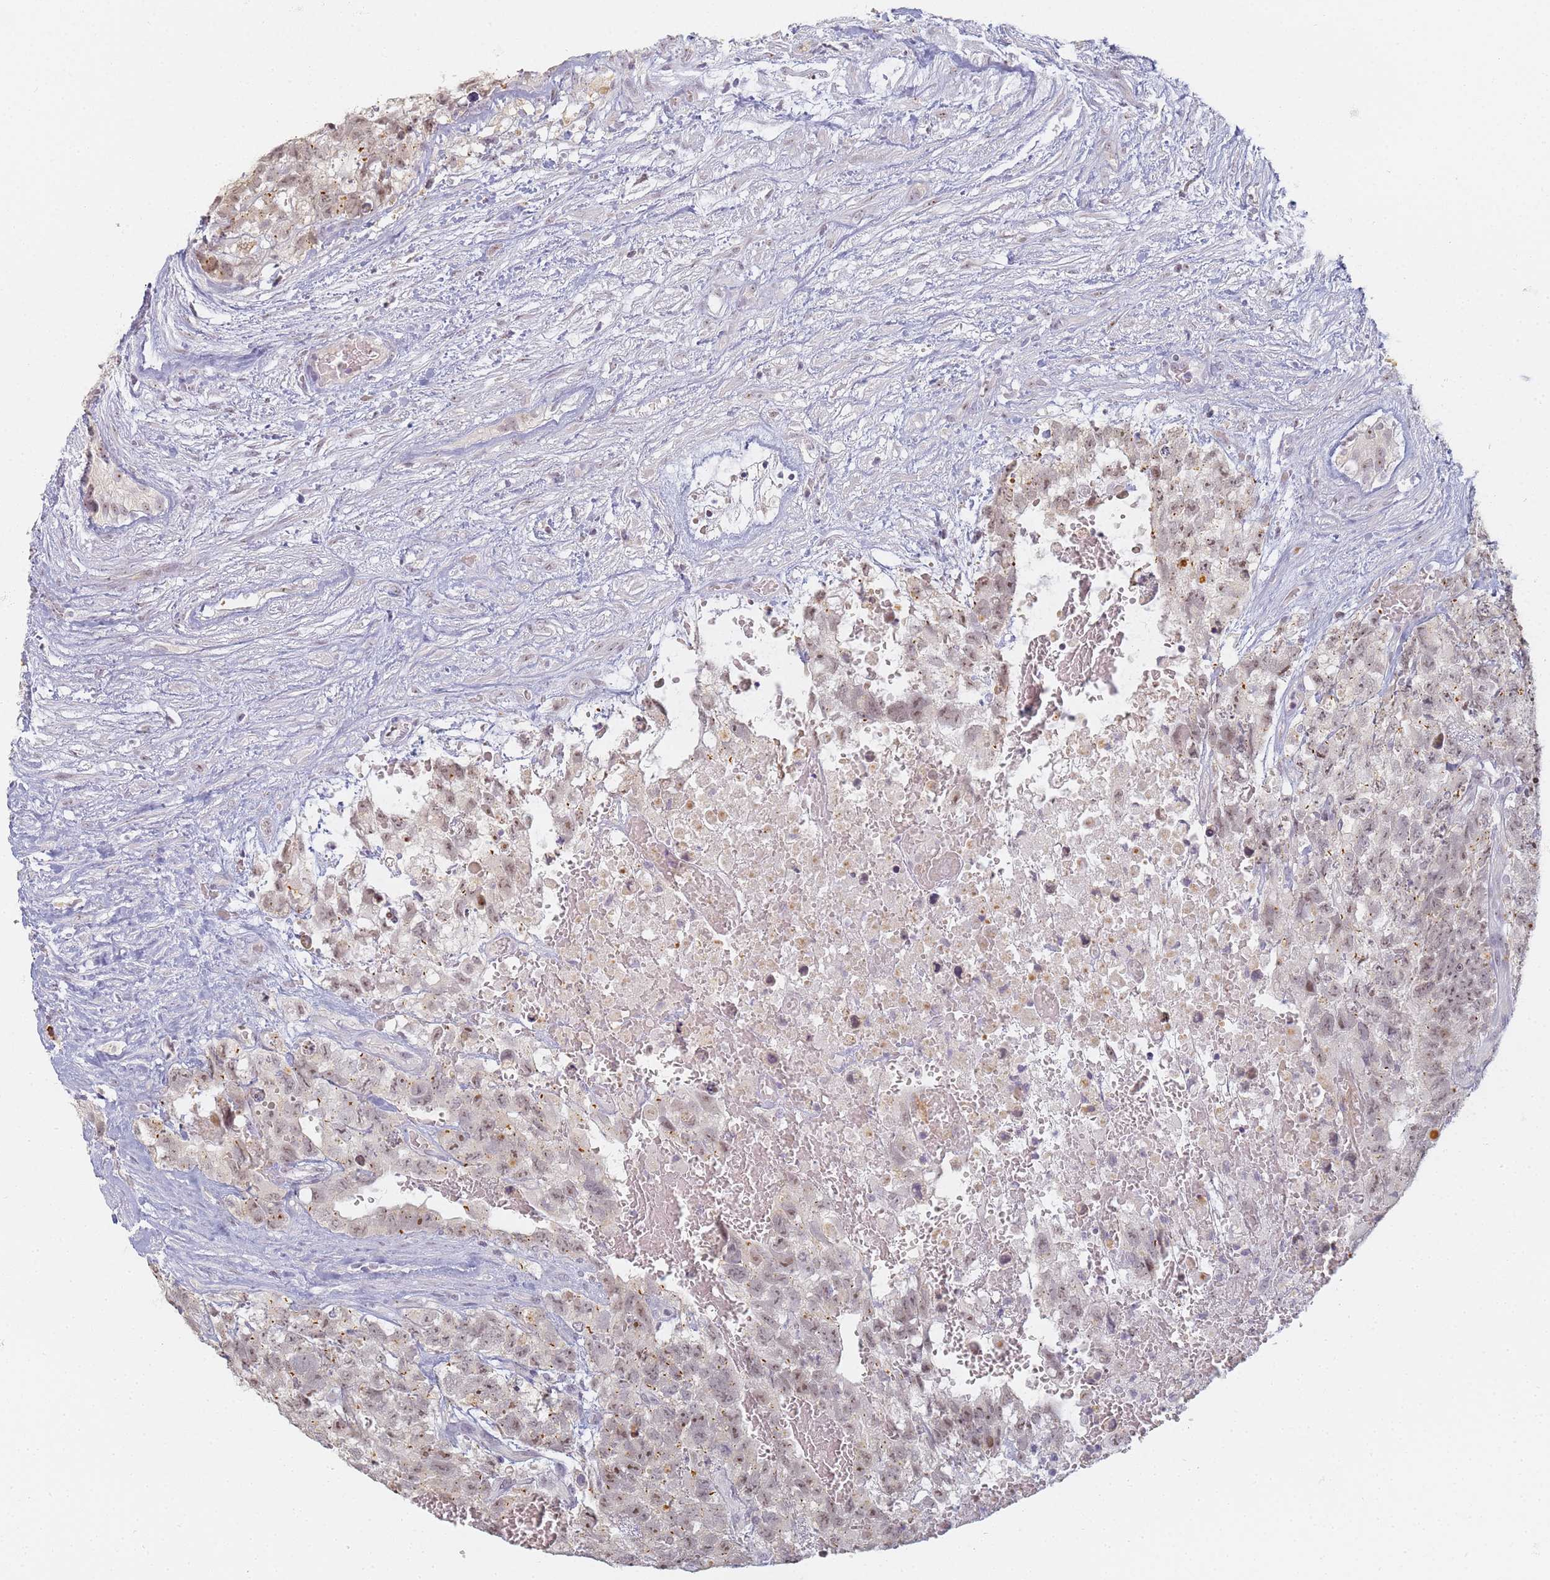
{"staining": {"intensity": "moderate", "quantity": ">75%", "location": "nuclear"}, "tissue": "testis cancer", "cell_type": "Tumor cells", "image_type": "cancer", "snomed": [{"axis": "morphology", "description": "Carcinoma, Embryonal, NOS"}, {"axis": "topography", "description": "Testis"}], "caption": "Protein staining of embryonal carcinoma (testis) tissue reveals moderate nuclear expression in approximately >75% of tumor cells.", "gene": "SLC38A9", "patient": {"sex": "male", "age": 26}}